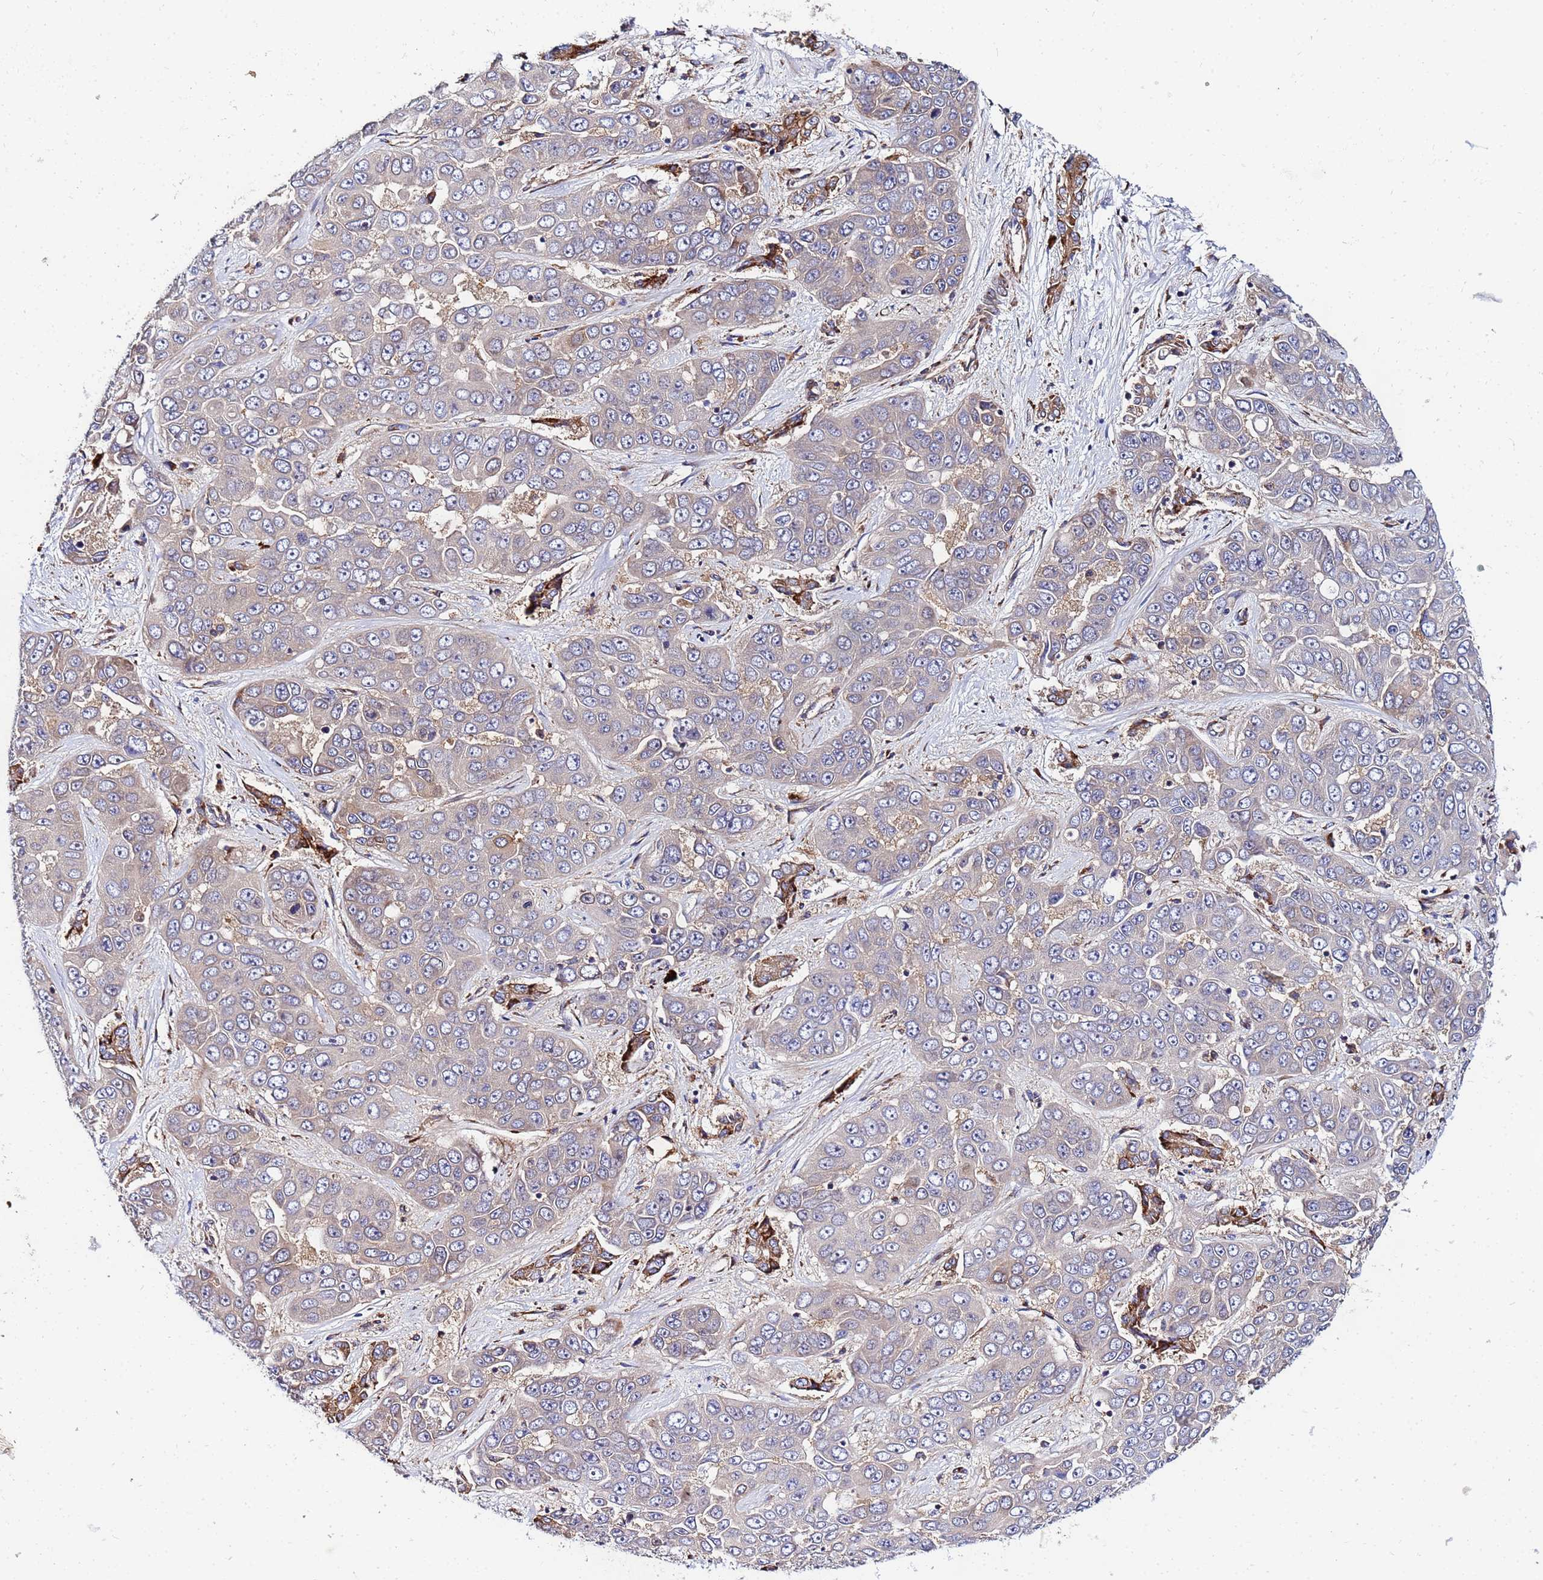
{"staining": {"intensity": "negative", "quantity": "none", "location": "none"}, "tissue": "liver cancer", "cell_type": "Tumor cells", "image_type": "cancer", "snomed": [{"axis": "morphology", "description": "Cholangiocarcinoma"}, {"axis": "topography", "description": "Liver"}], "caption": "The image reveals no significant staining in tumor cells of liver cholangiocarcinoma.", "gene": "POM121", "patient": {"sex": "female", "age": 52}}